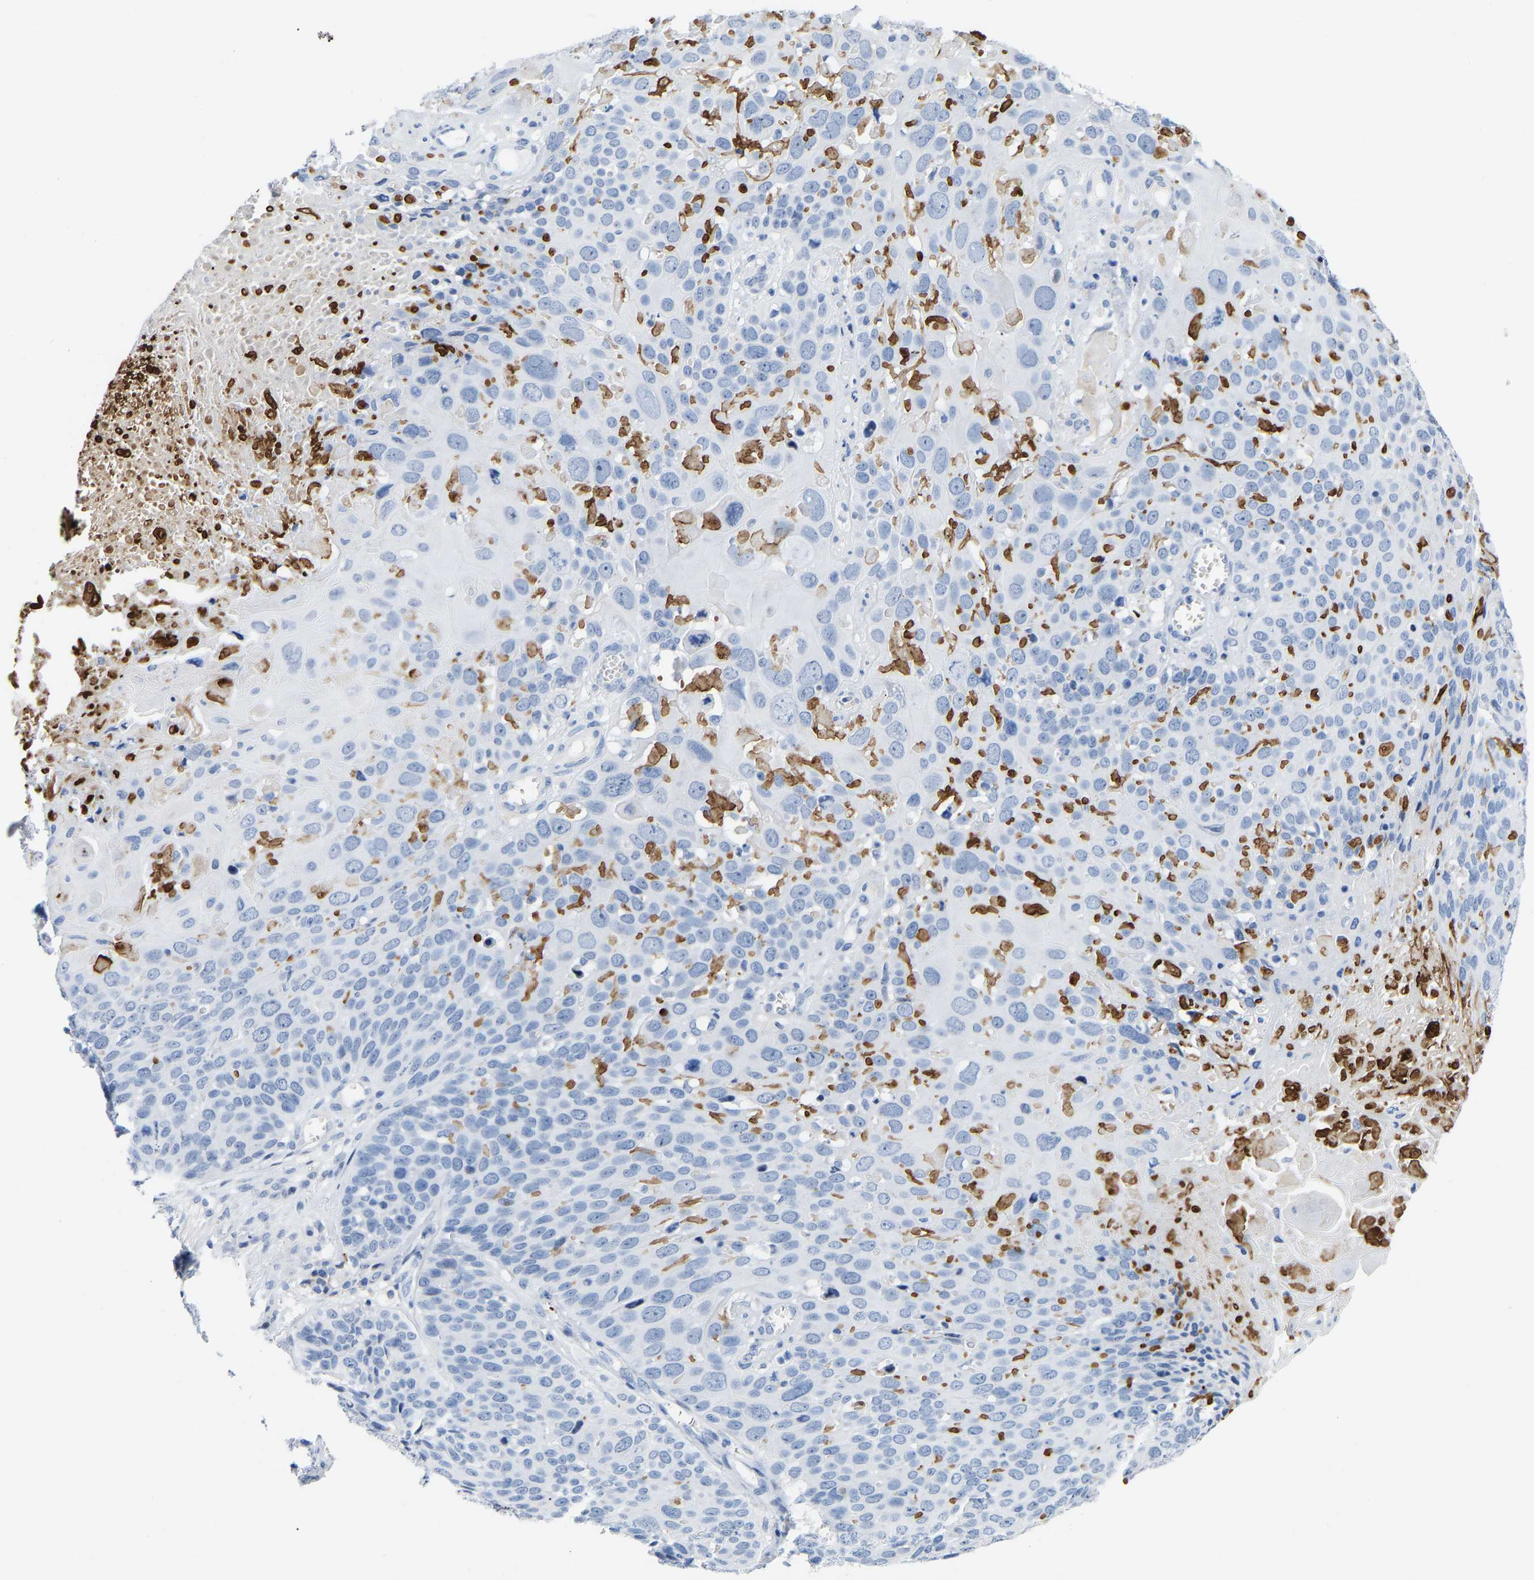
{"staining": {"intensity": "negative", "quantity": "none", "location": "none"}, "tissue": "cervical cancer", "cell_type": "Tumor cells", "image_type": "cancer", "snomed": [{"axis": "morphology", "description": "Squamous cell carcinoma, NOS"}, {"axis": "topography", "description": "Cervix"}], "caption": "An IHC photomicrograph of cervical cancer (squamous cell carcinoma) is shown. There is no staining in tumor cells of cervical cancer (squamous cell carcinoma).", "gene": "ABTB2", "patient": {"sex": "female", "age": 74}}